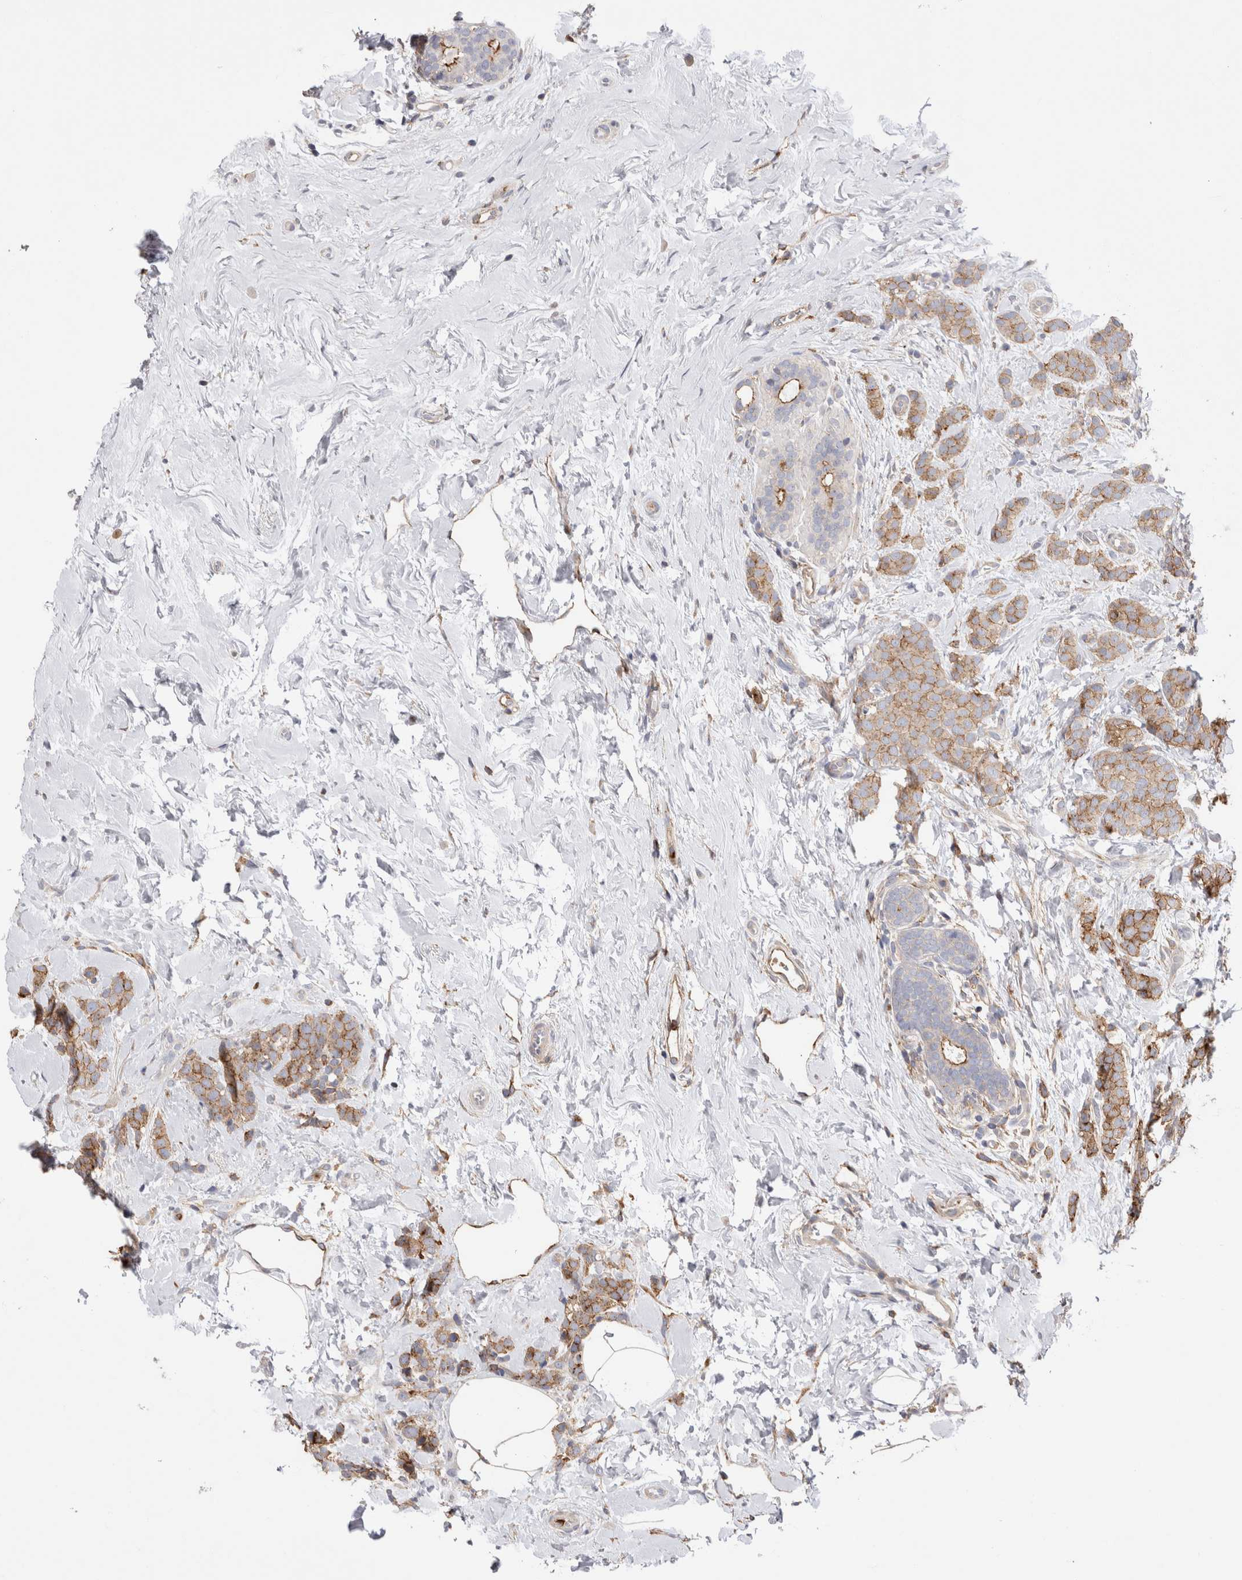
{"staining": {"intensity": "moderate", "quantity": ">75%", "location": "cytoplasmic/membranous"}, "tissue": "breast cancer", "cell_type": "Tumor cells", "image_type": "cancer", "snomed": [{"axis": "morphology", "description": "Lobular carcinoma, in situ"}, {"axis": "morphology", "description": "Lobular carcinoma"}, {"axis": "topography", "description": "Breast"}], "caption": "Brown immunohistochemical staining in breast lobular carcinoma demonstrates moderate cytoplasmic/membranous positivity in about >75% of tumor cells.", "gene": "RAB11FIP1", "patient": {"sex": "female", "age": 41}}